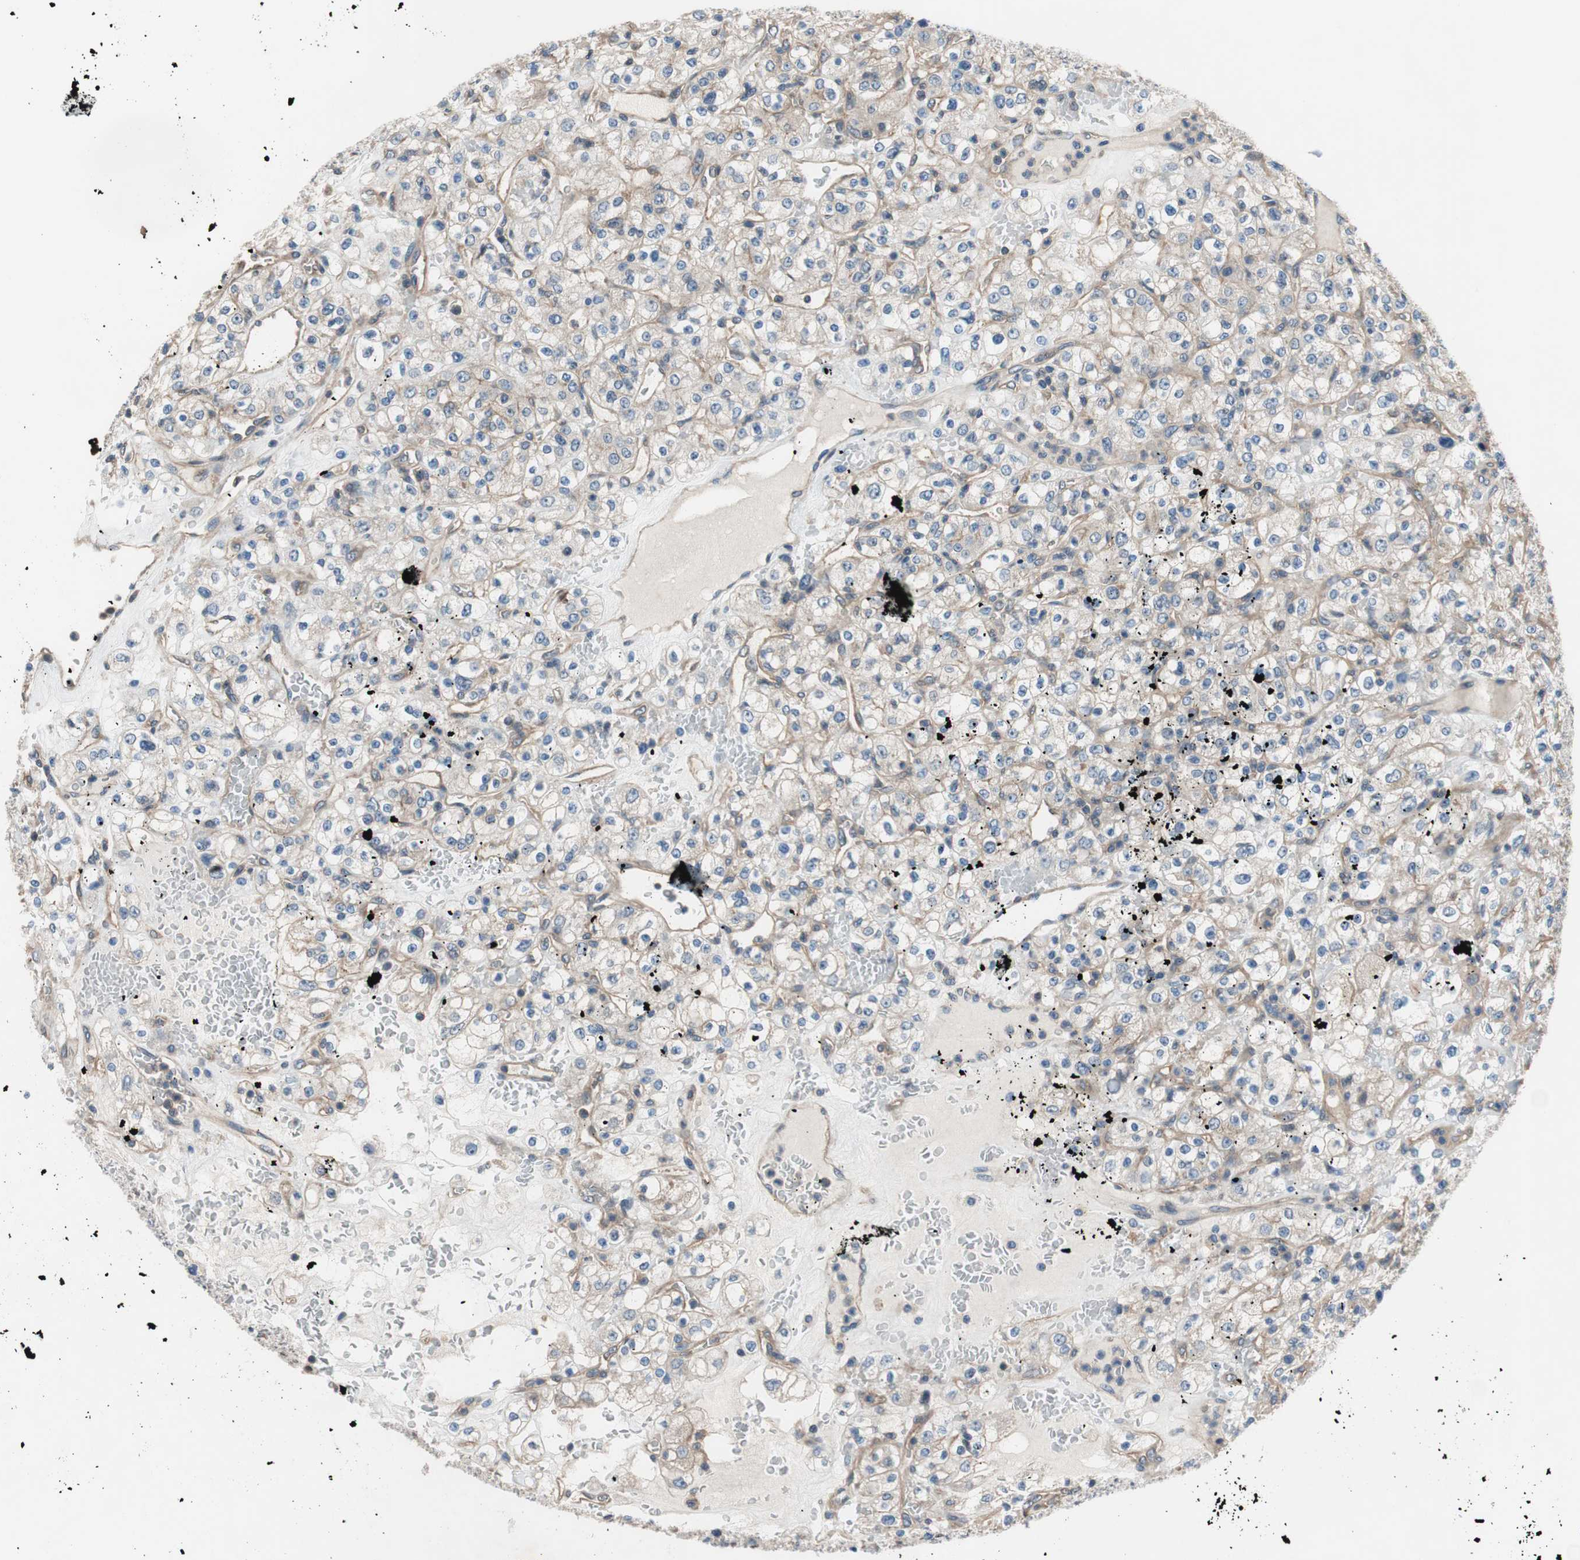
{"staining": {"intensity": "weak", "quantity": "<25%", "location": "cytoplasmic/membranous"}, "tissue": "renal cancer", "cell_type": "Tumor cells", "image_type": "cancer", "snomed": [{"axis": "morphology", "description": "Normal tissue, NOS"}, {"axis": "morphology", "description": "Adenocarcinoma, NOS"}, {"axis": "topography", "description": "Kidney"}], "caption": "High magnification brightfield microscopy of renal cancer stained with DAB (3,3'-diaminobenzidine) (brown) and counterstained with hematoxylin (blue): tumor cells show no significant expression.", "gene": "CALML3", "patient": {"sex": "female", "age": 72}}